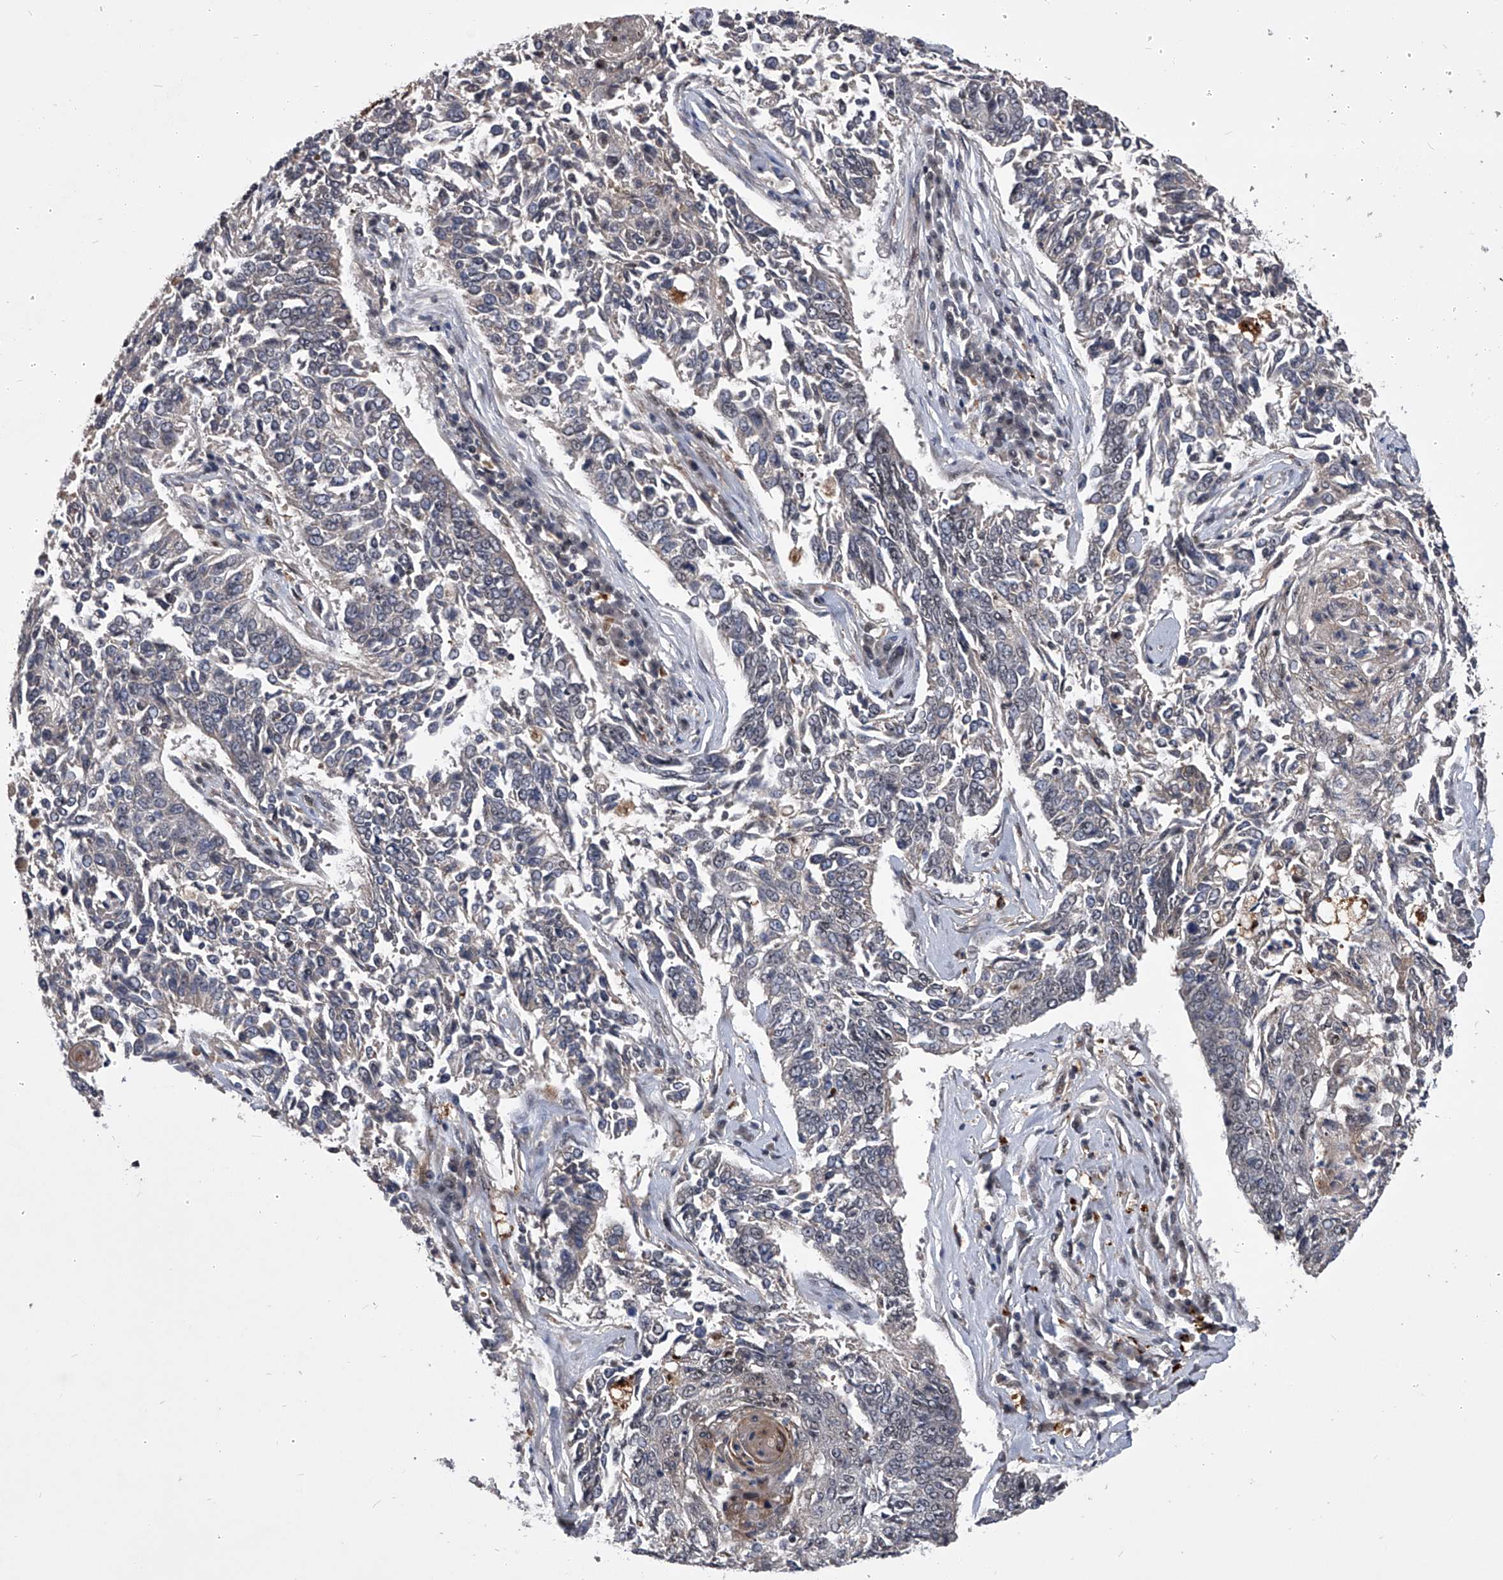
{"staining": {"intensity": "negative", "quantity": "none", "location": "none"}, "tissue": "lung cancer", "cell_type": "Tumor cells", "image_type": "cancer", "snomed": [{"axis": "morphology", "description": "Normal tissue, NOS"}, {"axis": "morphology", "description": "Squamous cell carcinoma, NOS"}, {"axis": "topography", "description": "Cartilage tissue"}, {"axis": "topography", "description": "Bronchus"}, {"axis": "topography", "description": "Lung"}], "caption": "DAB (3,3'-diaminobenzidine) immunohistochemical staining of lung cancer (squamous cell carcinoma) displays no significant staining in tumor cells.", "gene": "CMTR1", "patient": {"sex": "female", "age": 49}}